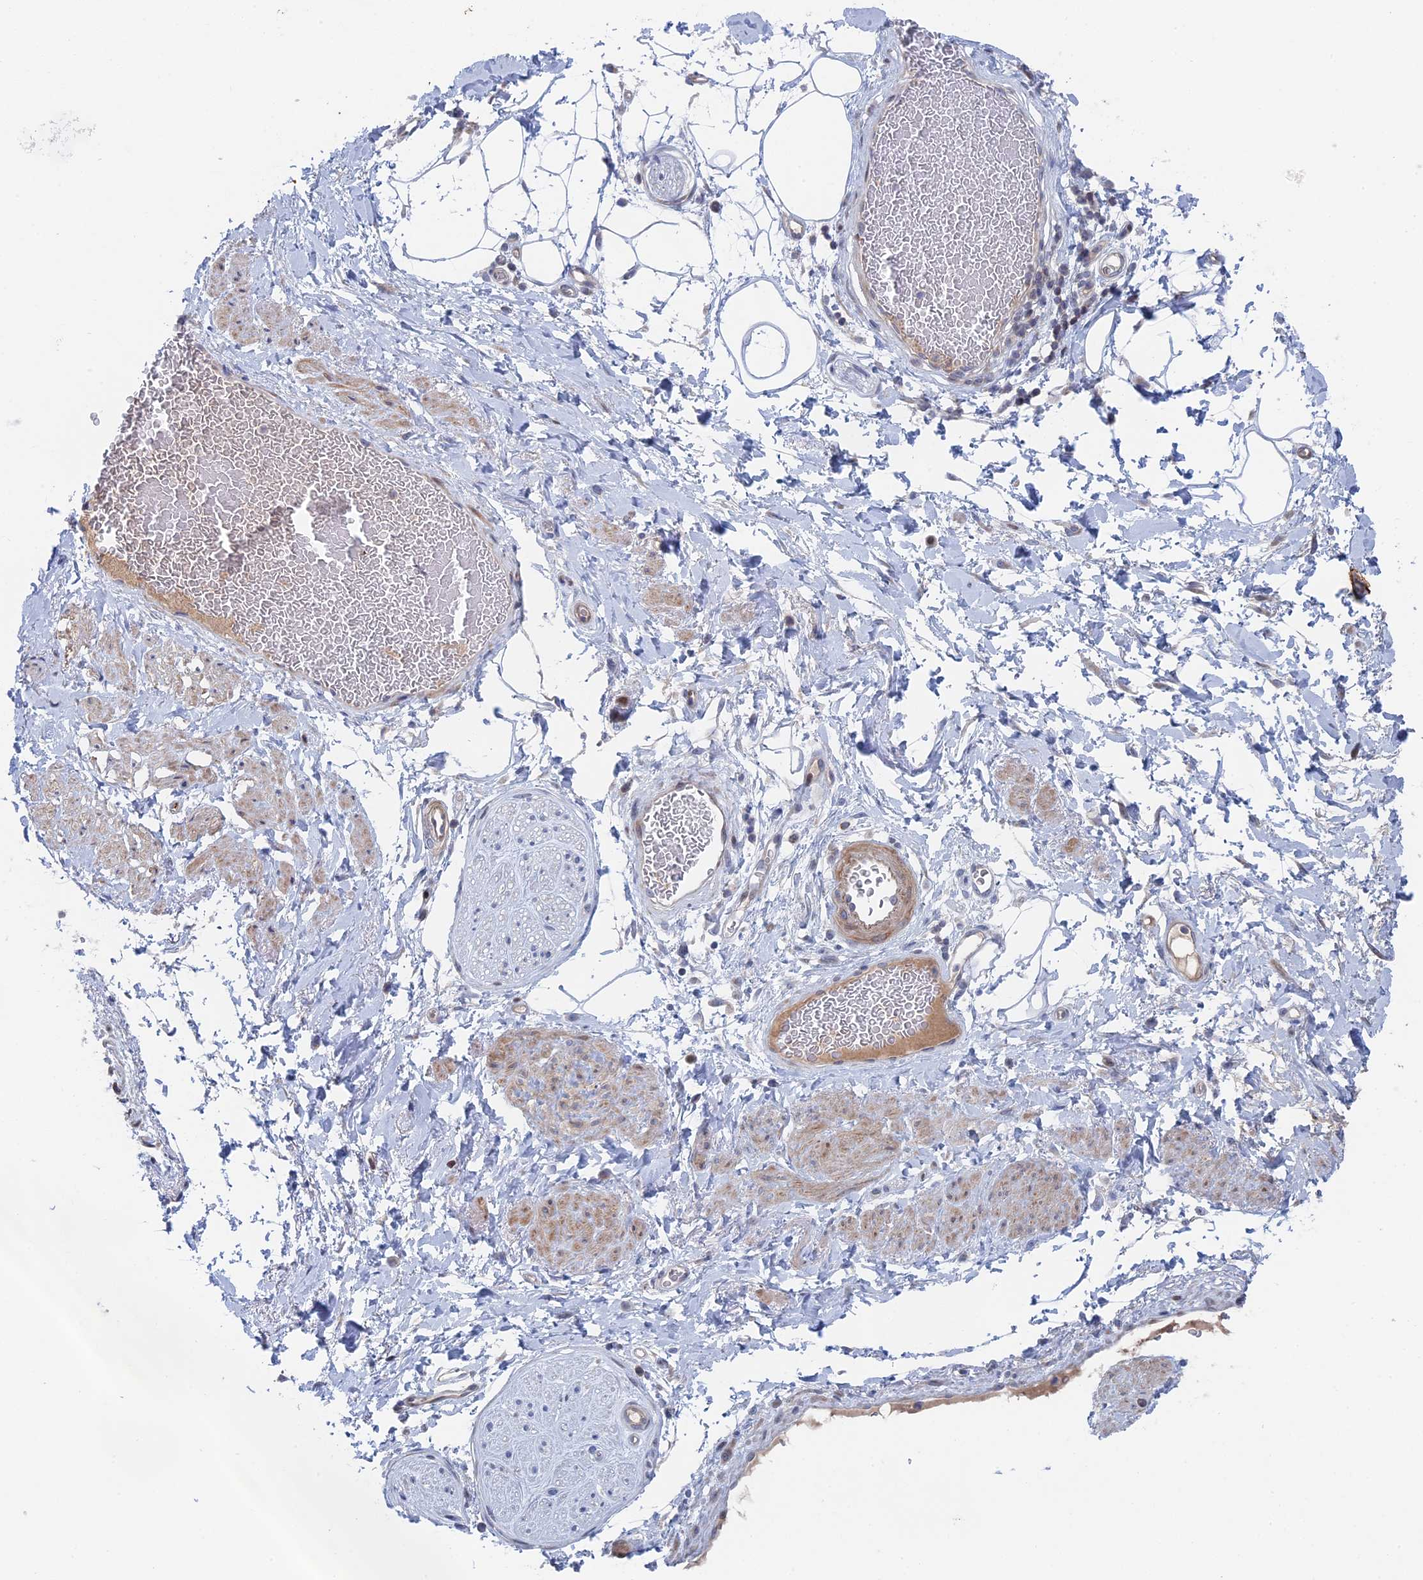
{"staining": {"intensity": "weak", "quantity": "25%-75%", "location": "cytoplasmic/membranous"}, "tissue": "adipose tissue", "cell_type": "Adipocytes", "image_type": "normal", "snomed": [{"axis": "morphology", "description": "Normal tissue, NOS"}, {"axis": "morphology", "description": "Adenocarcinoma, NOS"}, {"axis": "topography", "description": "Rectum"}, {"axis": "topography", "description": "Vagina"}, {"axis": "topography", "description": "Peripheral nerve tissue"}], "caption": "Immunohistochemical staining of unremarkable adipose tissue shows low levels of weak cytoplasmic/membranous positivity in about 25%-75% of adipocytes.", "gene": "IL7", "patient": {"sex": "female", "age": 71}}